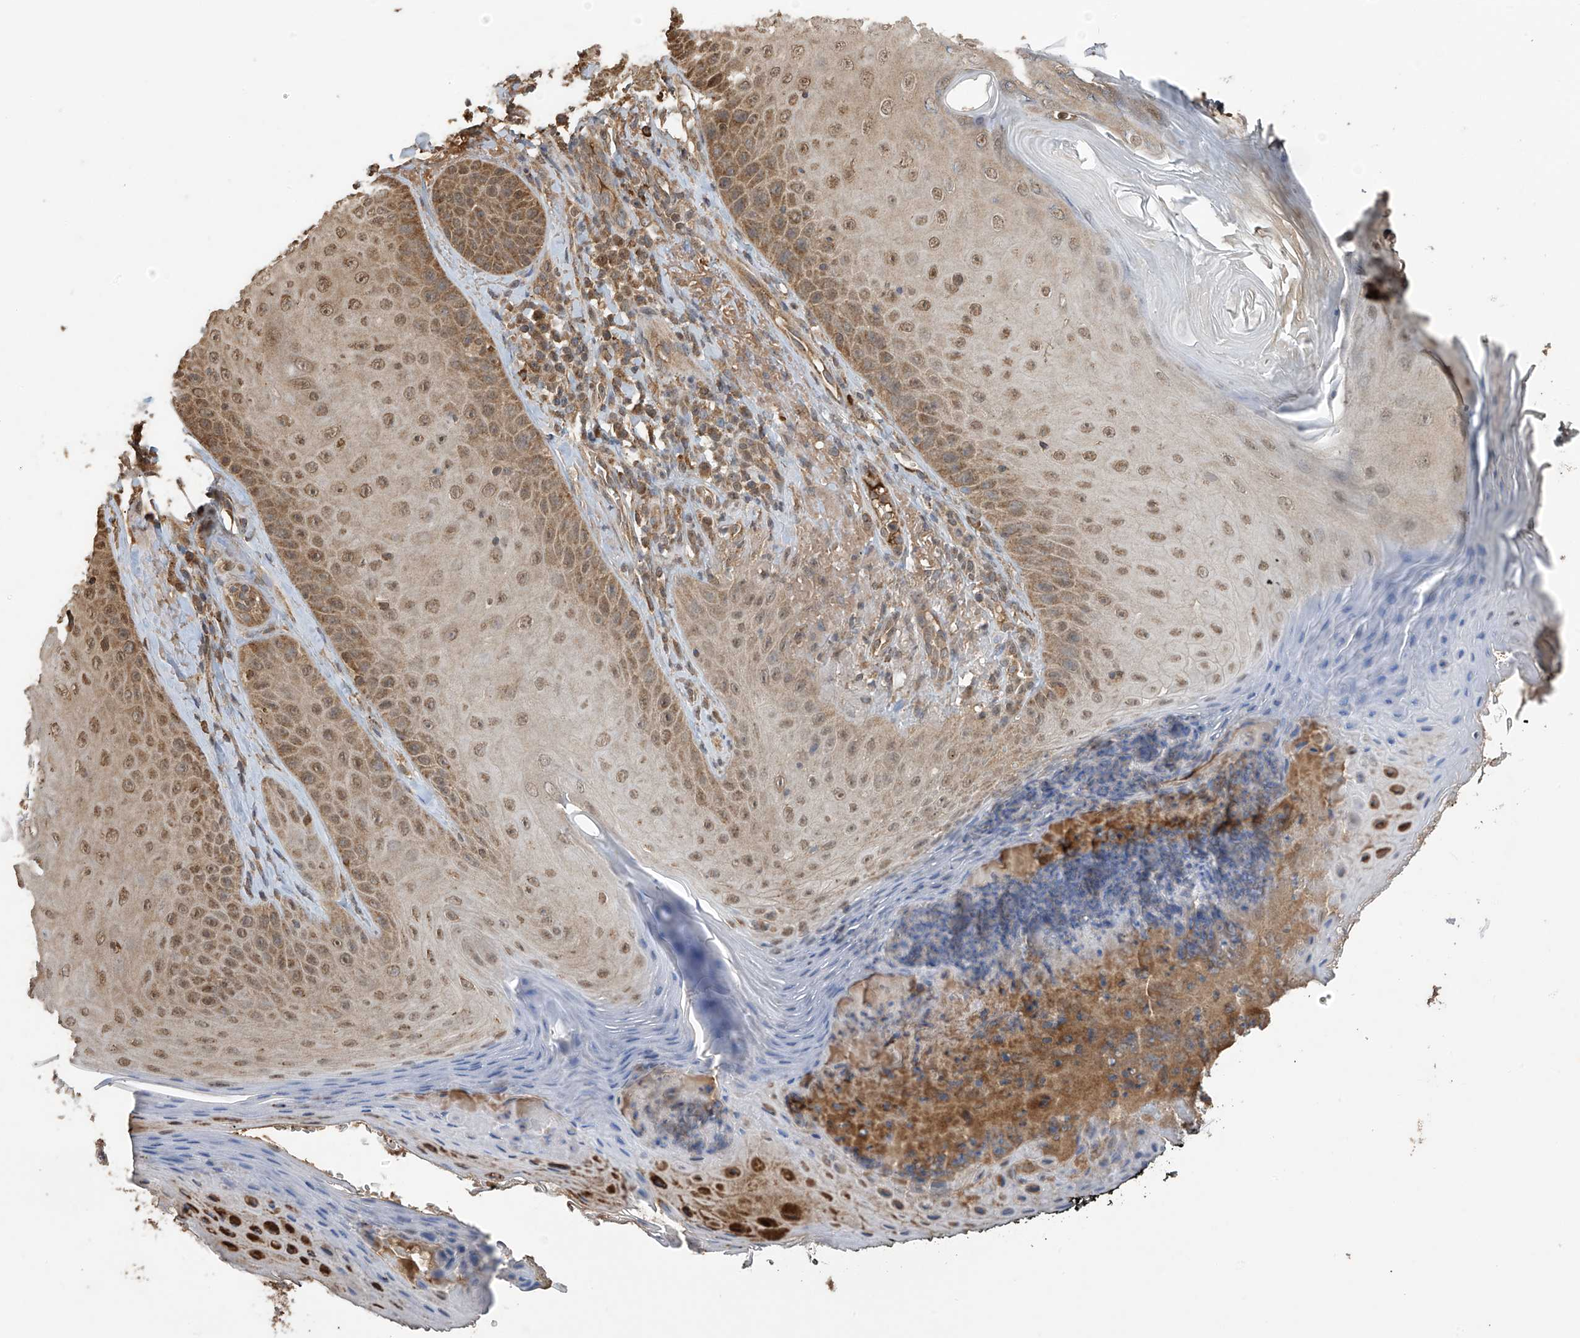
{"staining": {"intensity": "moderate", "quantity": ">75%", "location": "cytoplasmic/membranous,nuclear"}, "tissue": "skin", "cell_type": "Fibroblasts", "image_type": "normal", "snomed": [{"axis": "morphology", "description": "Normal tissue, NOS"}, {"axis": "topography", "description": "Skin"}], "caption": "IHC of benign human skin shows medium levels of moderate cytoplasmic/membranous,nuclear positivity in about >75% of fibroblasts.", "gene": "PNPT1", "patient": {"sex": "male", "age": 57}}